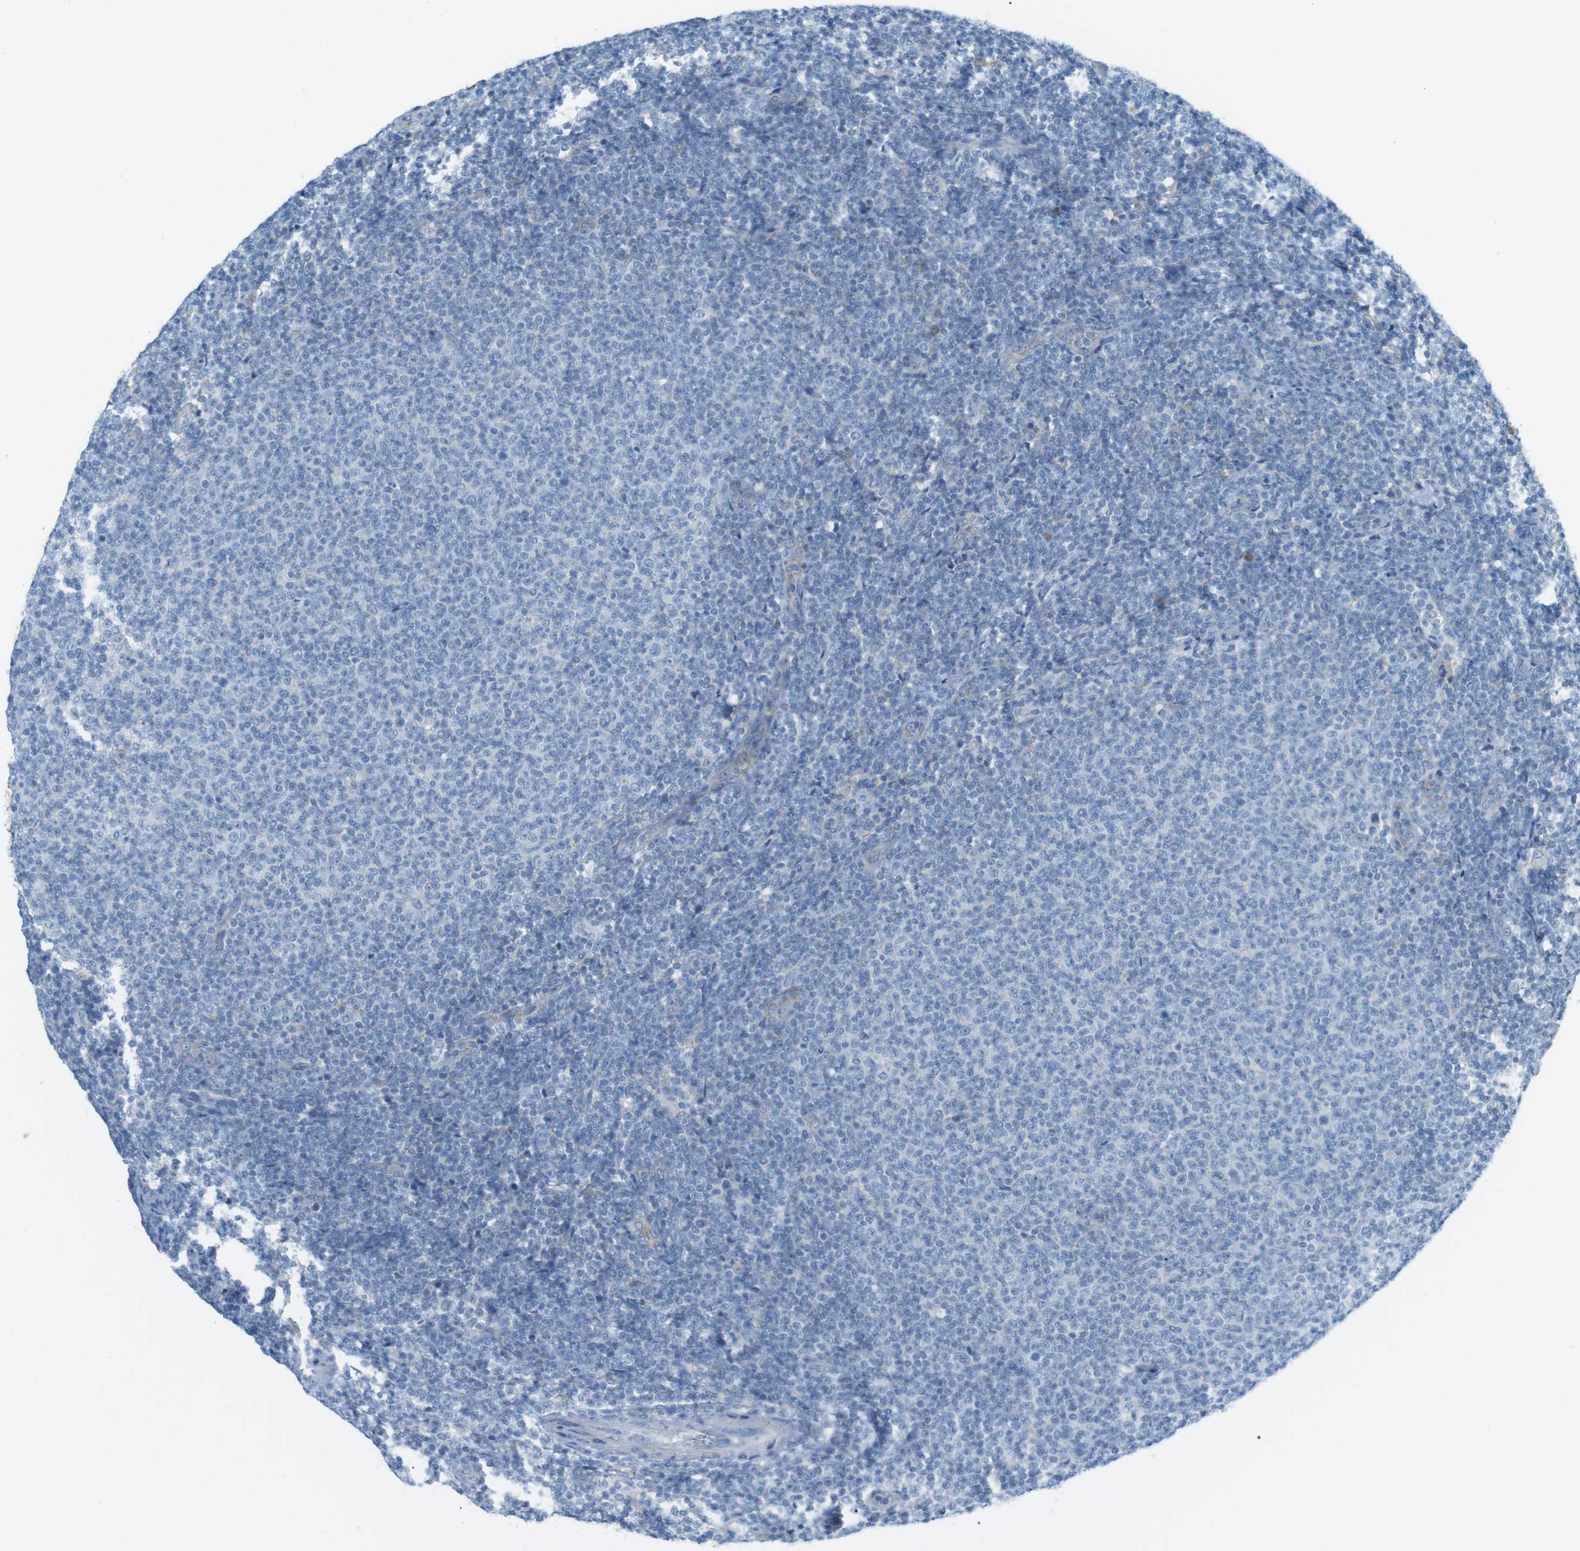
{"staining": {"intensity": "negative", "quantity": "none", "location": "none"}, "tissue": "lymphoma", "cell_type": "Tumor cells", "image_type": "cancer", "snomed": [{"axis": "morphology", "description": "Malignant lymphoma, non-Hodgkin's type, Low grade"}, {"axis": "topography", "description": "Lymph node"}], "caption": "High magnification brightfield microscopy of low-grade malignant lymphoma, non-Hodgkin's type stained with DAB (3,3'-diaminobenzidine) (brown) and counterstained with hematoxylin (blue): tumor cells show no significant staining. (IHC, brightfield microscopy, high magnification).", "gene": "VAMP1", "patient": {"sex": "male", "age": 66}}